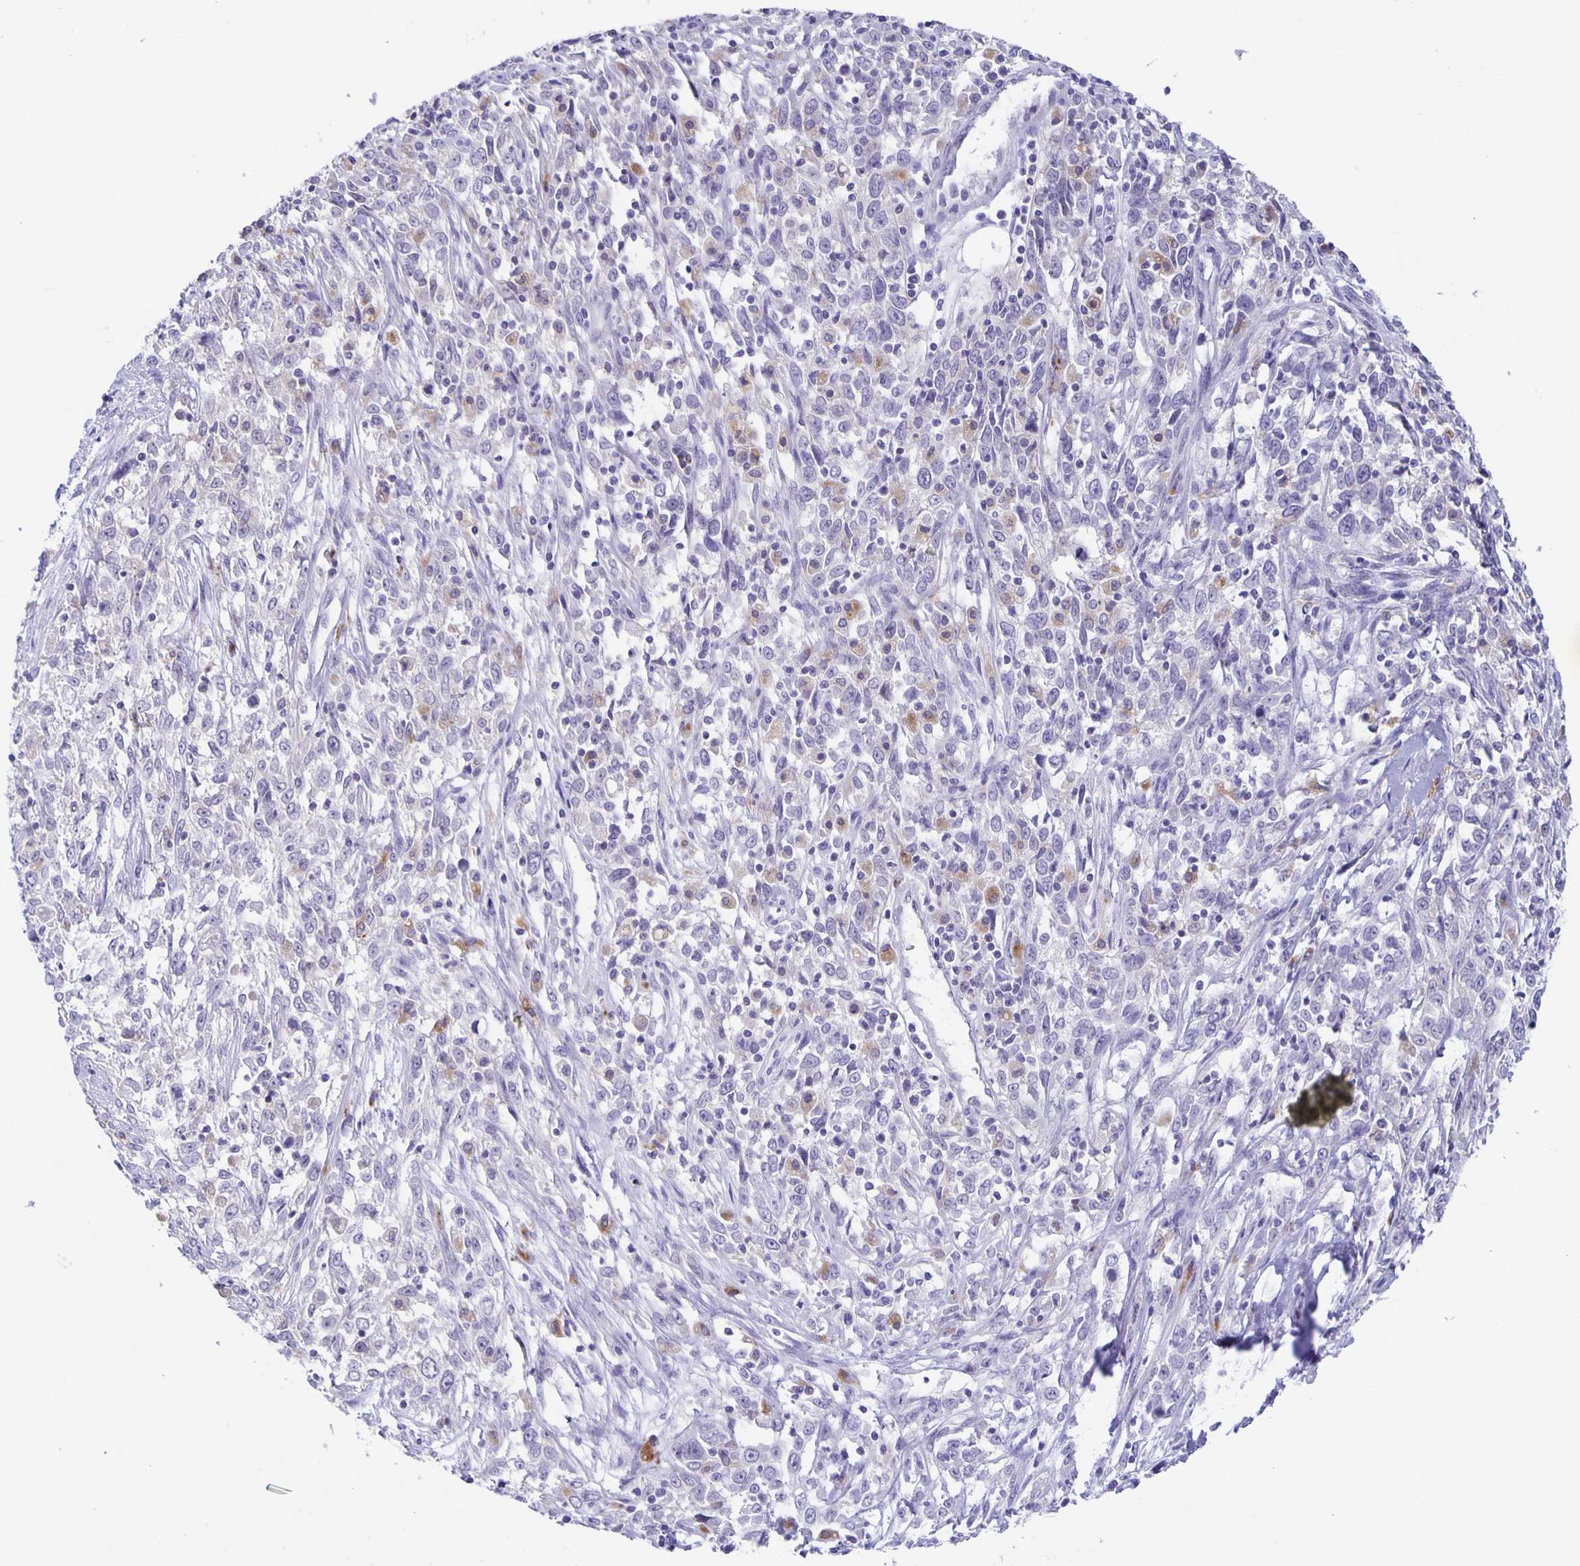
{"staining": {"intensity": "negative", "quantity": "none", "location": "none"}, "tissue": "cervical cancer", "cell_type": "Tumor cells", "image_type": "cancer", "snomed": [{"axis": "morphology", "description": "Adenocarcinoma, NOS"}, {"axis": "topography", "description": "Cervix"}], "caption": "Adenocarcinoma (cervical) was stained to show a protein in brown. There is no significant expression in tumor cells.", "gene": "LIPA", "patient": {"sex": "female", "age": 40}}